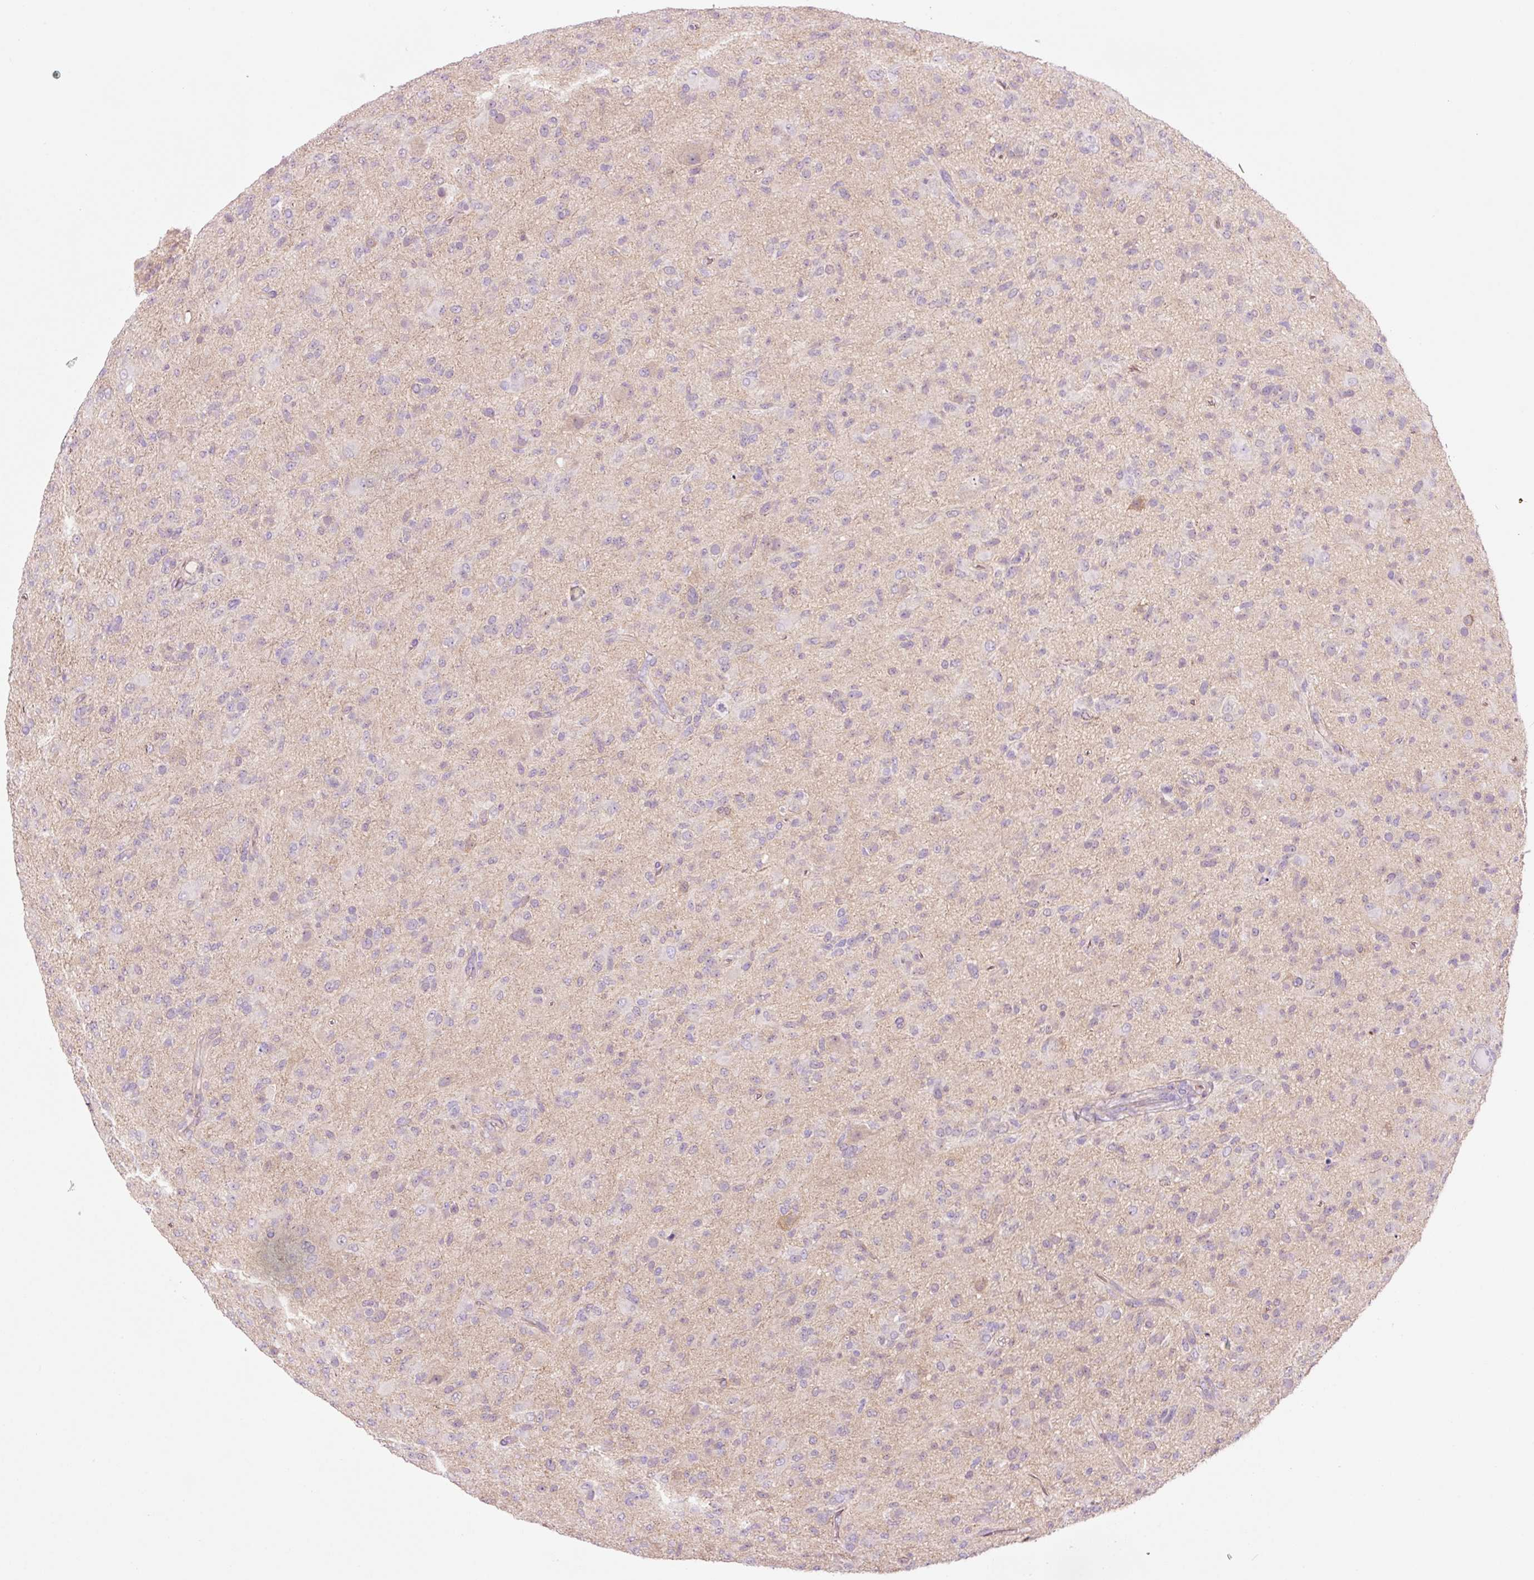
{"staining": {"intensity": "negative", "quantity": "none", "location": "none"}, "tissue": "glioma", "cell_type": "Tumor cells", "image_type": "cancer", "snomed": [{"axis": "morphology", "description": "Glioma, malignant, Low grade"}, {"axis": "topography", "description": "Brain"}], "caption": "IHC photomicrograph of neoplastic tissue: human glioma stained with DAB exhibits no significant protein positivity in tumor cells.", "gene": "HSPA4L", "patient": {"sex": "male", "age": 65}}